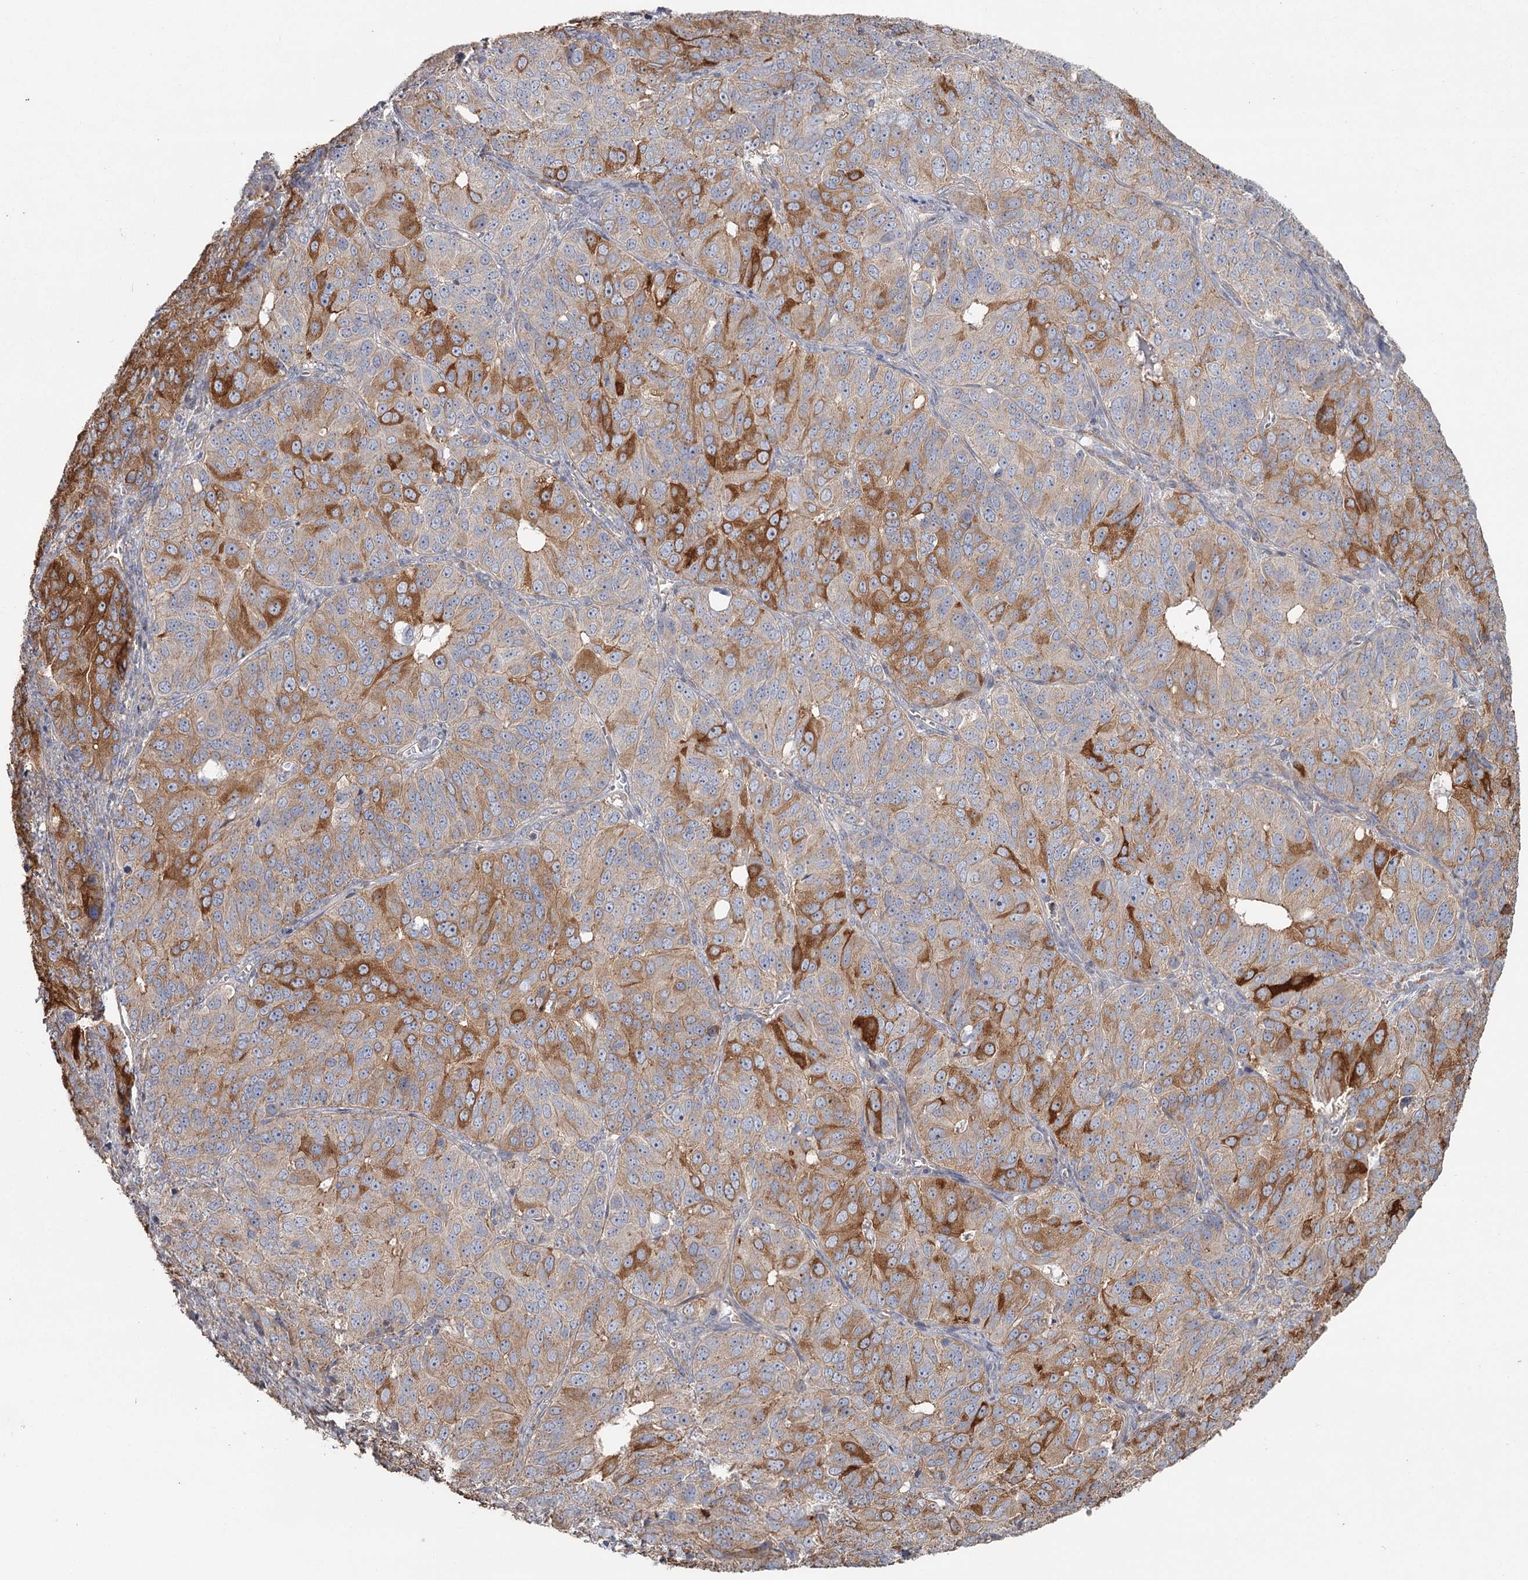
{"staining": {"intensity": "strong", "quantity": "<25%", "location": "cytoplasmic/membranous"}, "tissue": "ovarian cancer", "cell_type": "Tumor cells", "image_type": "cancer", "snomed": [{"axis": "morphology", "description": "Carcinoma, endometroid"}, {"axis": "topography", "description": "Ovary"}], "caption": "Human endometroid carcinoma (ovarian) stained with a brown dye reveals strong cytoplasmic/membranous positive expression in approximately <25% of tumor cells.", "gene": "DHRS9", "patient": {"sex": "female", "age": 51}}